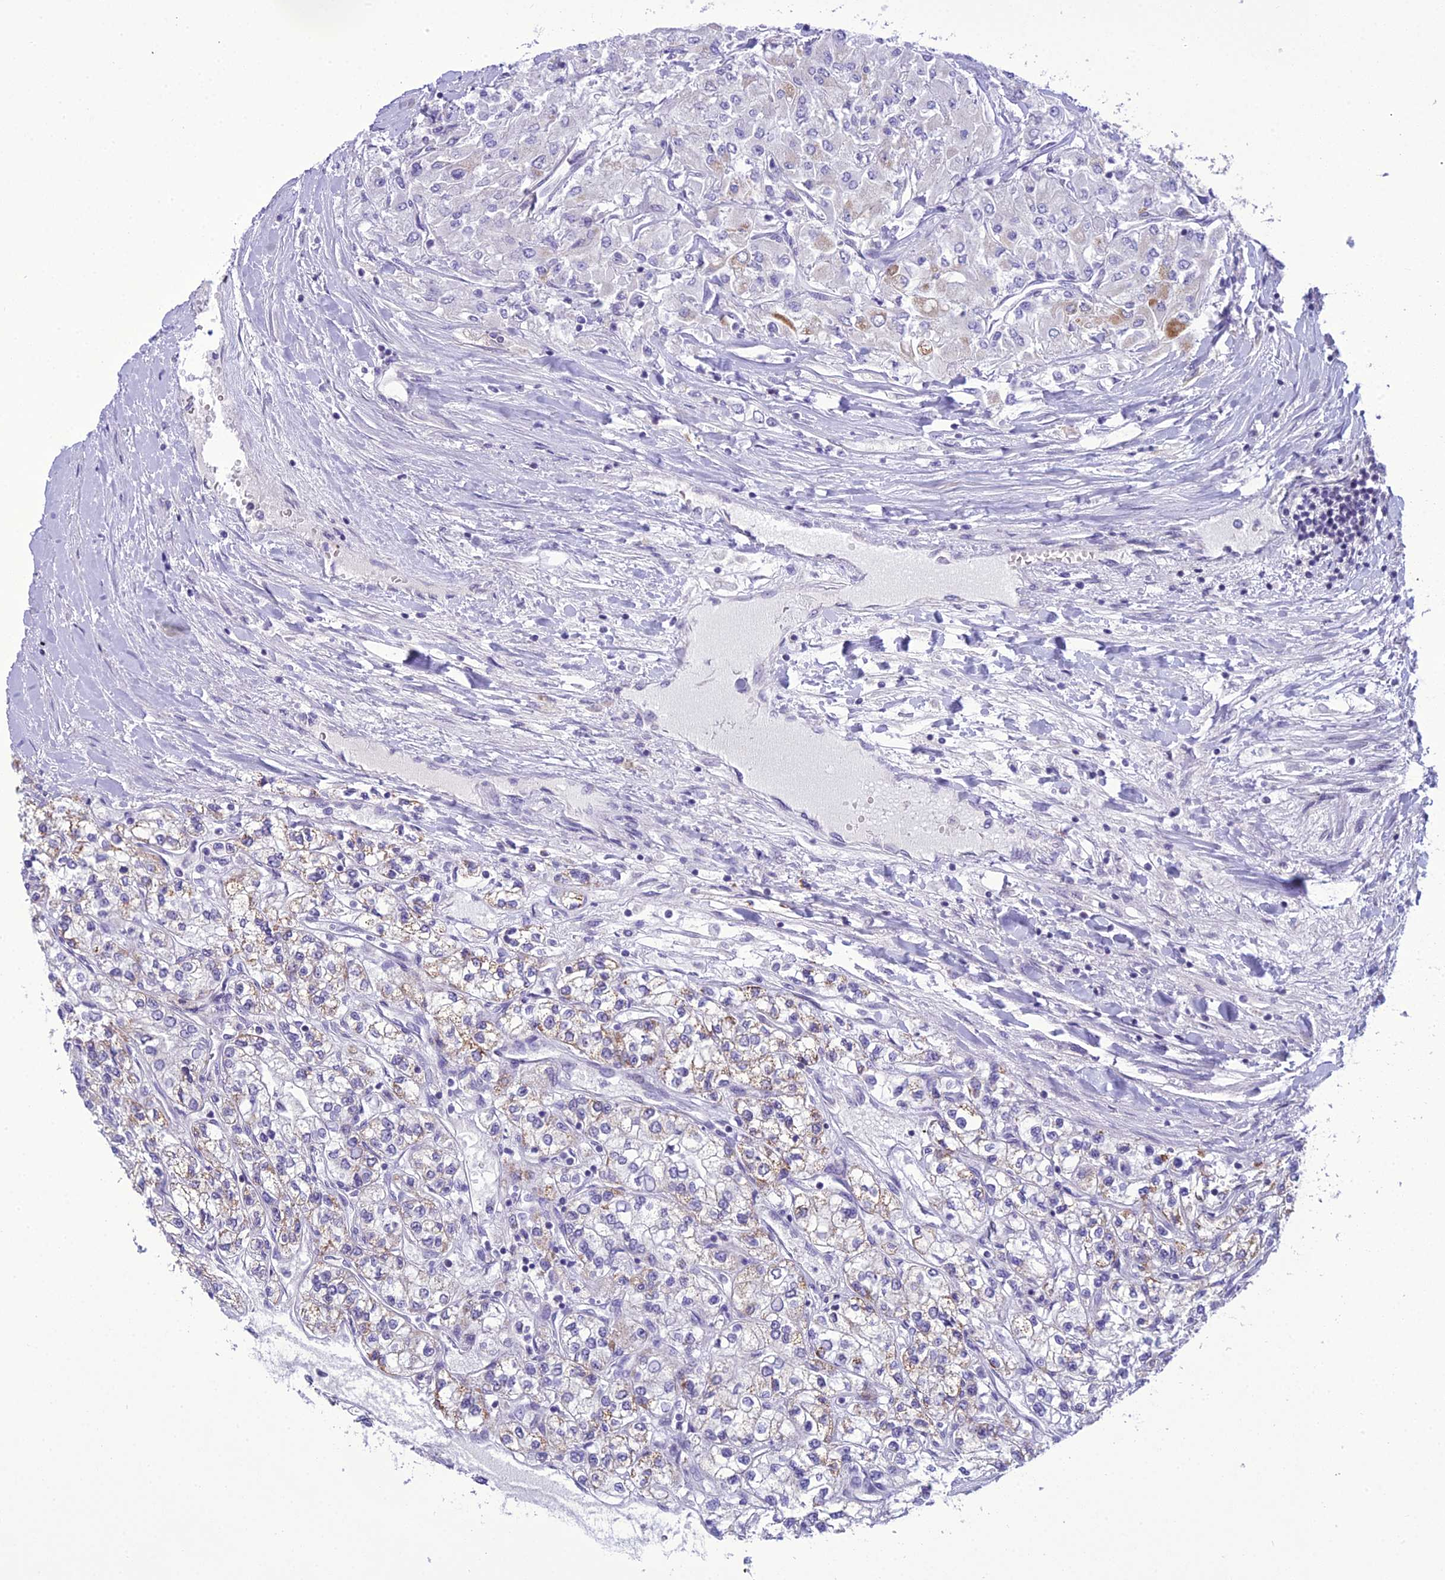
{"staining": {"intensity": "moderate", "quantity": "<25%", "location": "cytoplasmic/membranous"}, "tissue": "renal cancer", "cell_type": "Tumor cells", "image_type": "cancer", "snomed": [{"axis": "morphology", "description": "Adenocarcinoma, NOS"}, {"axis": "topography", "description": "Kidney"}], "caption": "Moderate cytoplasmic/membranous staining for a protein is seen in about <25% of tumor cells of adenocarcinoma (renal) using immunohistochemistry (IHC).", "gene": "B9D2", "patient": {"sex": "male", "age": 80}}